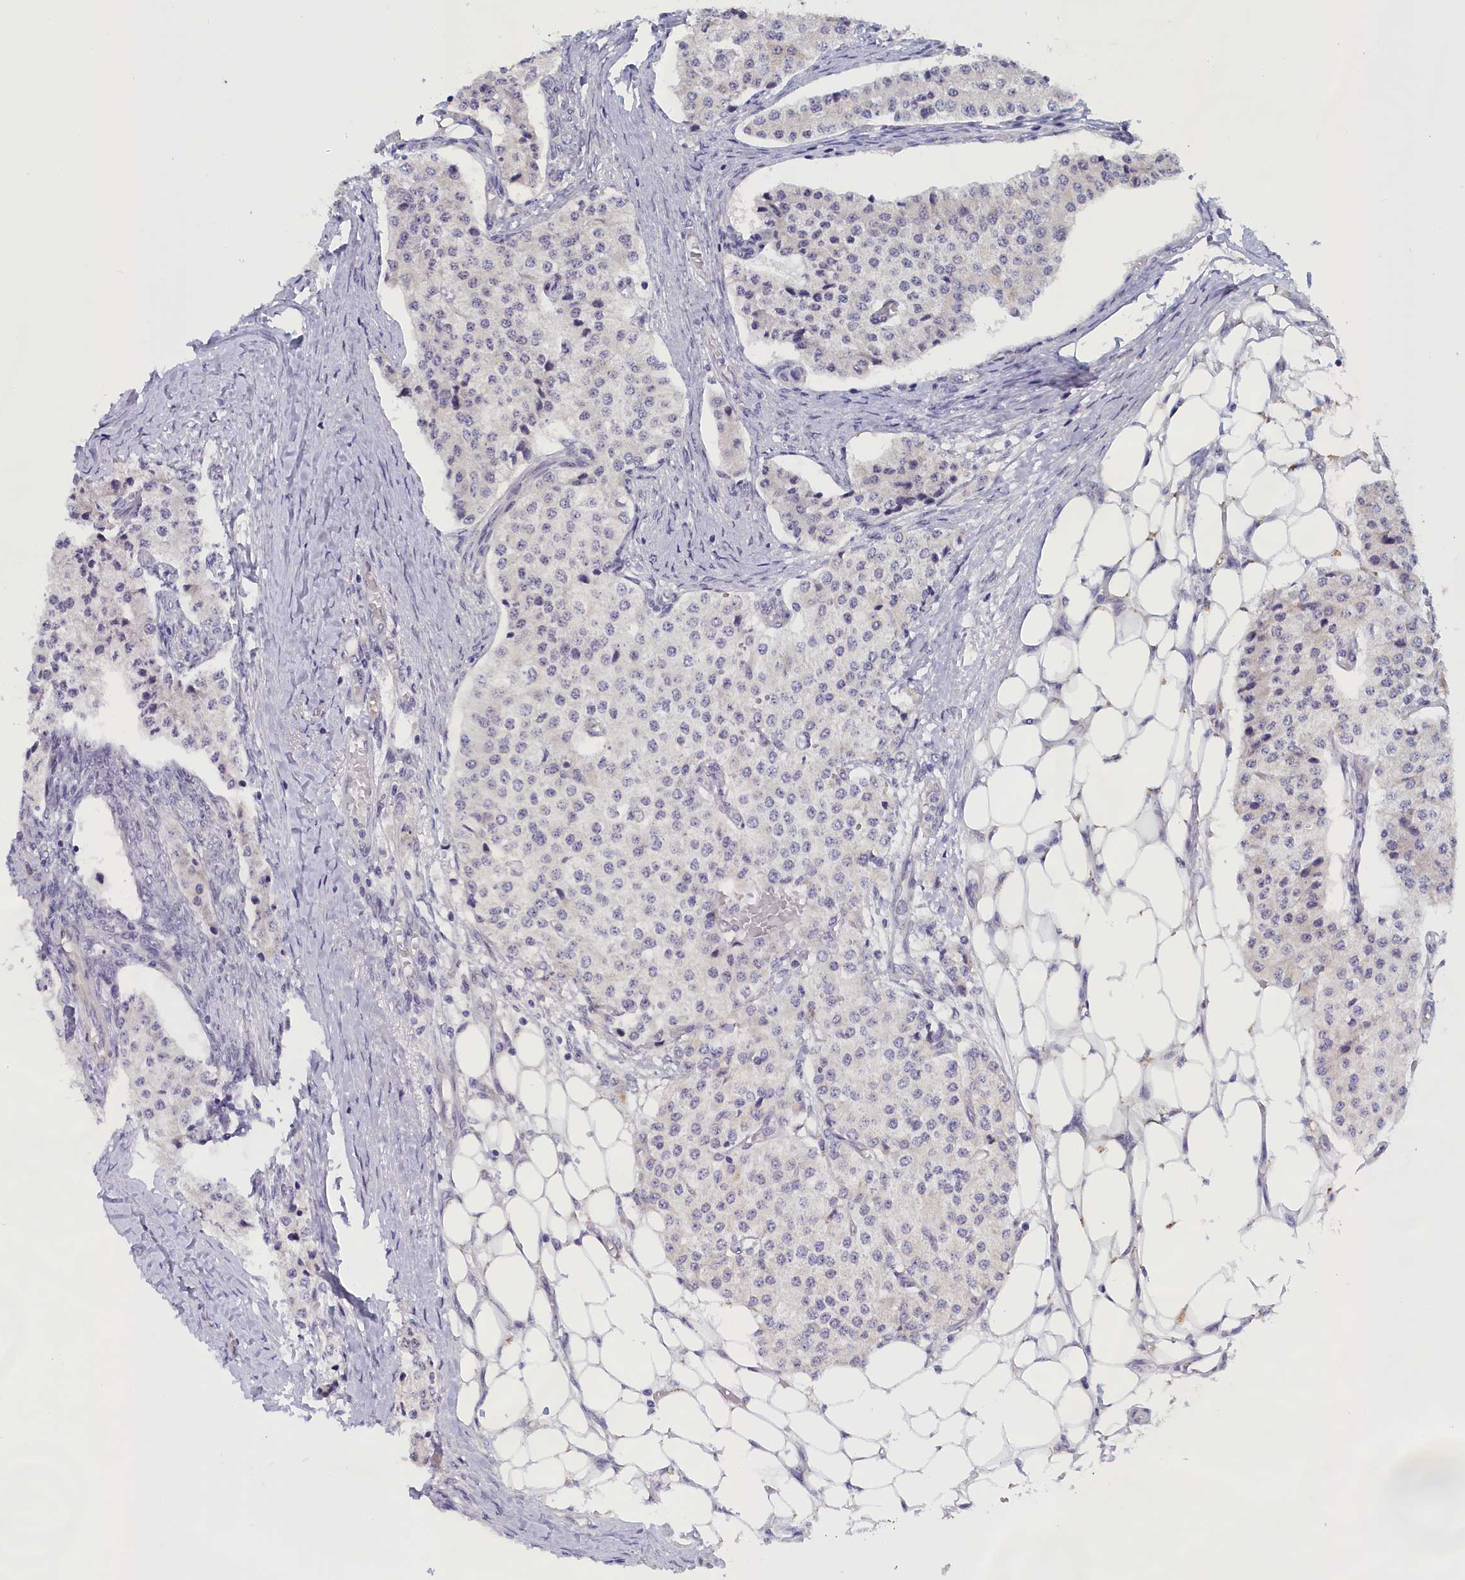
{"staining": {"intensity": "negative", "quantity": "none", "location": "none"}, "tissue": "carcinoid", "cell_type": "Tumor cells", "image_type": "cancer", "snomed": [{"axis": "morphology", "description": "Carcinoid, malignant, NOS"}, {"axis": "topography", "description": "Colon"}], "caption": "Protein analysis of carcinoid (malignant) reveals no significant staining in tumor cells.", "gene": "IGFALS", "patient": {"sex": "female", "age": 52}}